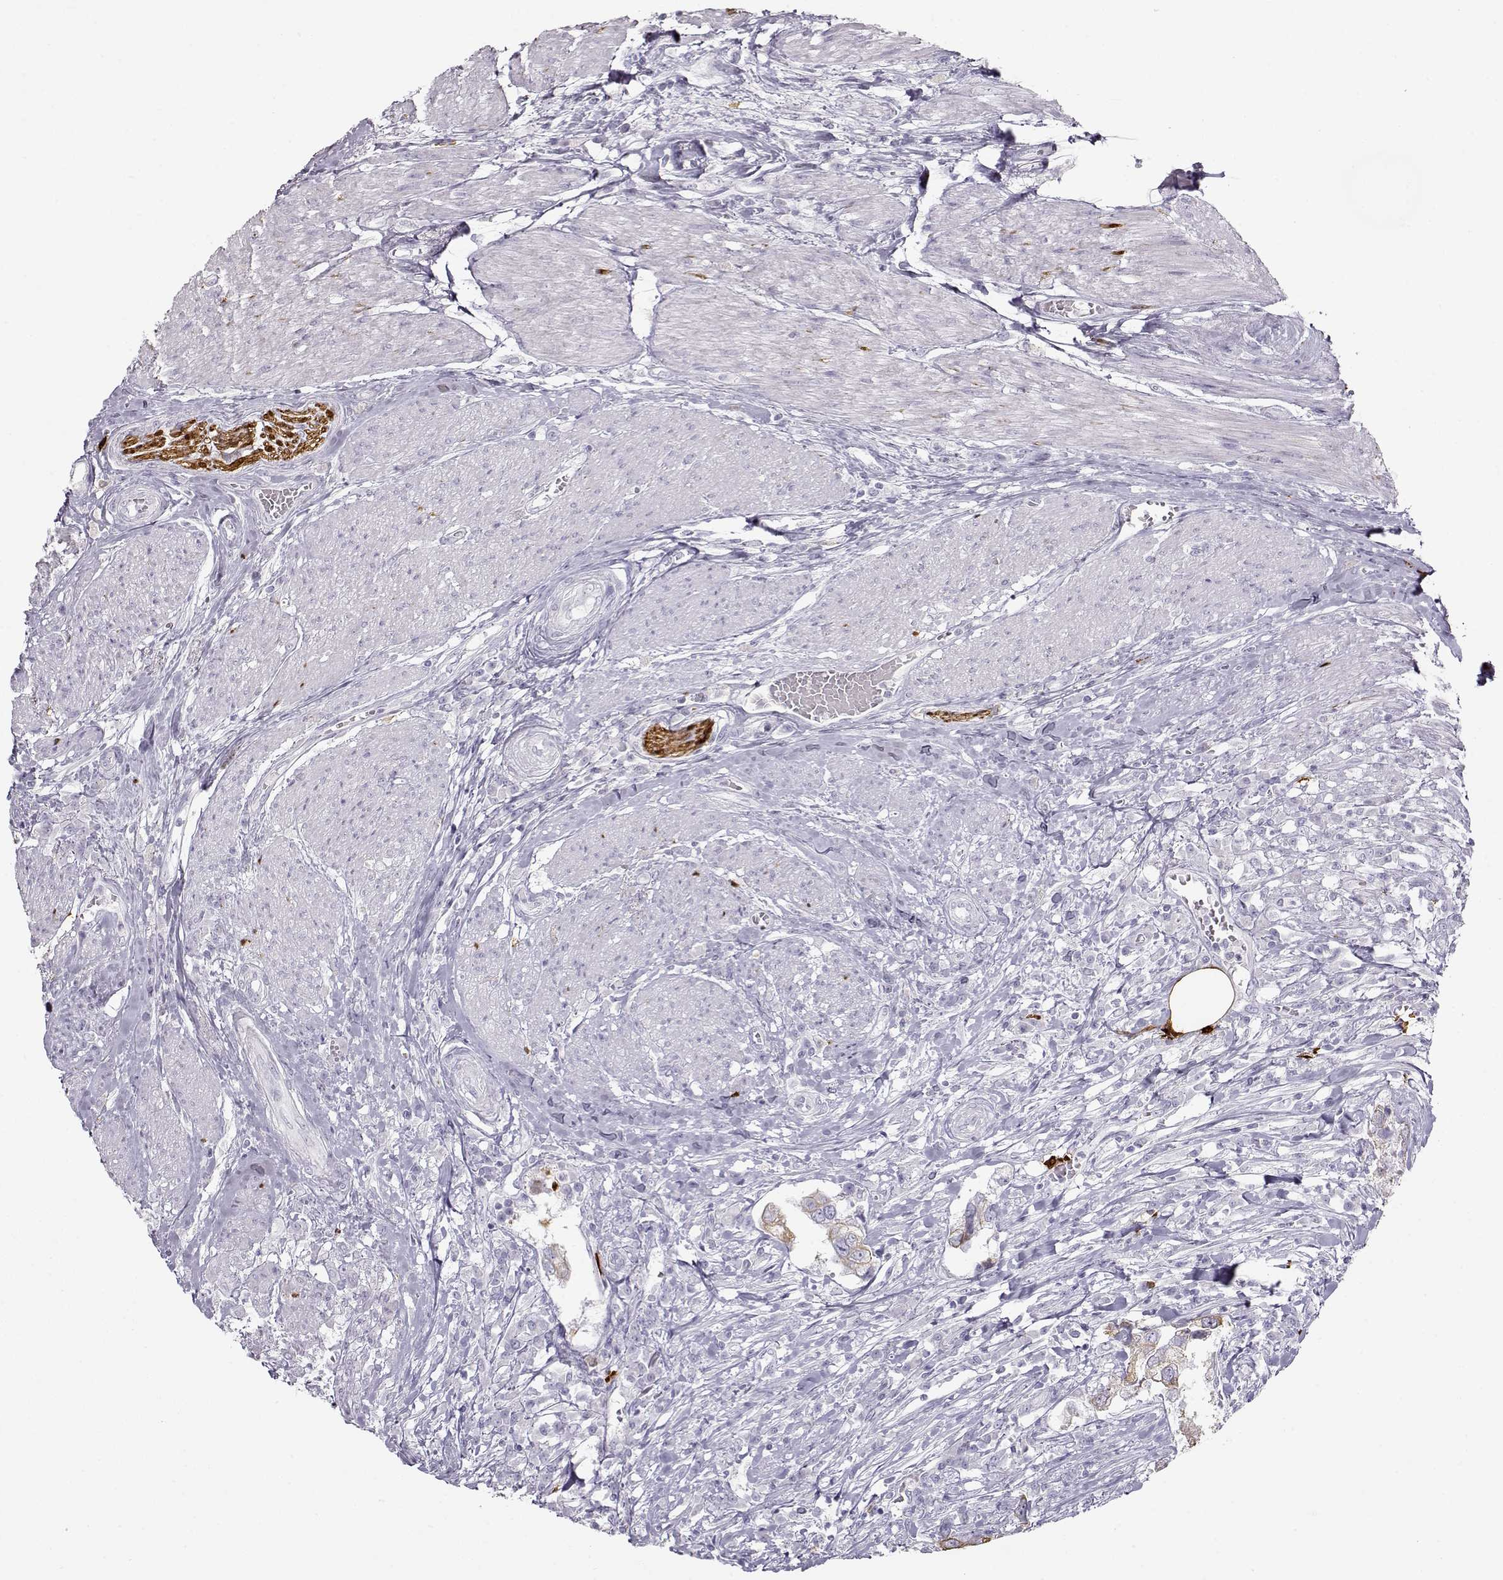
{"staining": {"intensity": "moderate", "quantity": "<25%", "location": "cytoplasmic/membranous"}, "tissue": "urothelial cancer", "cell_type": "Tumor cells", "image_type": "cancer", "snomed": [{"axis": "morphology", "description": "Urothelial carcinoma, NOS"}, {"axis": "morphology", "description": "Urothelial carcinoma, High grade"}, {"axis": "topography", "description": "Urinary bladder"}], "caption": "Protein analysis of urothelial carcinoma (high-grade) tissue displays moderate cytoplasmic/membranous staining in about <25% of tumor cells.", "gene": "S100B", "patient": {"sex": "male", "age": 63}}